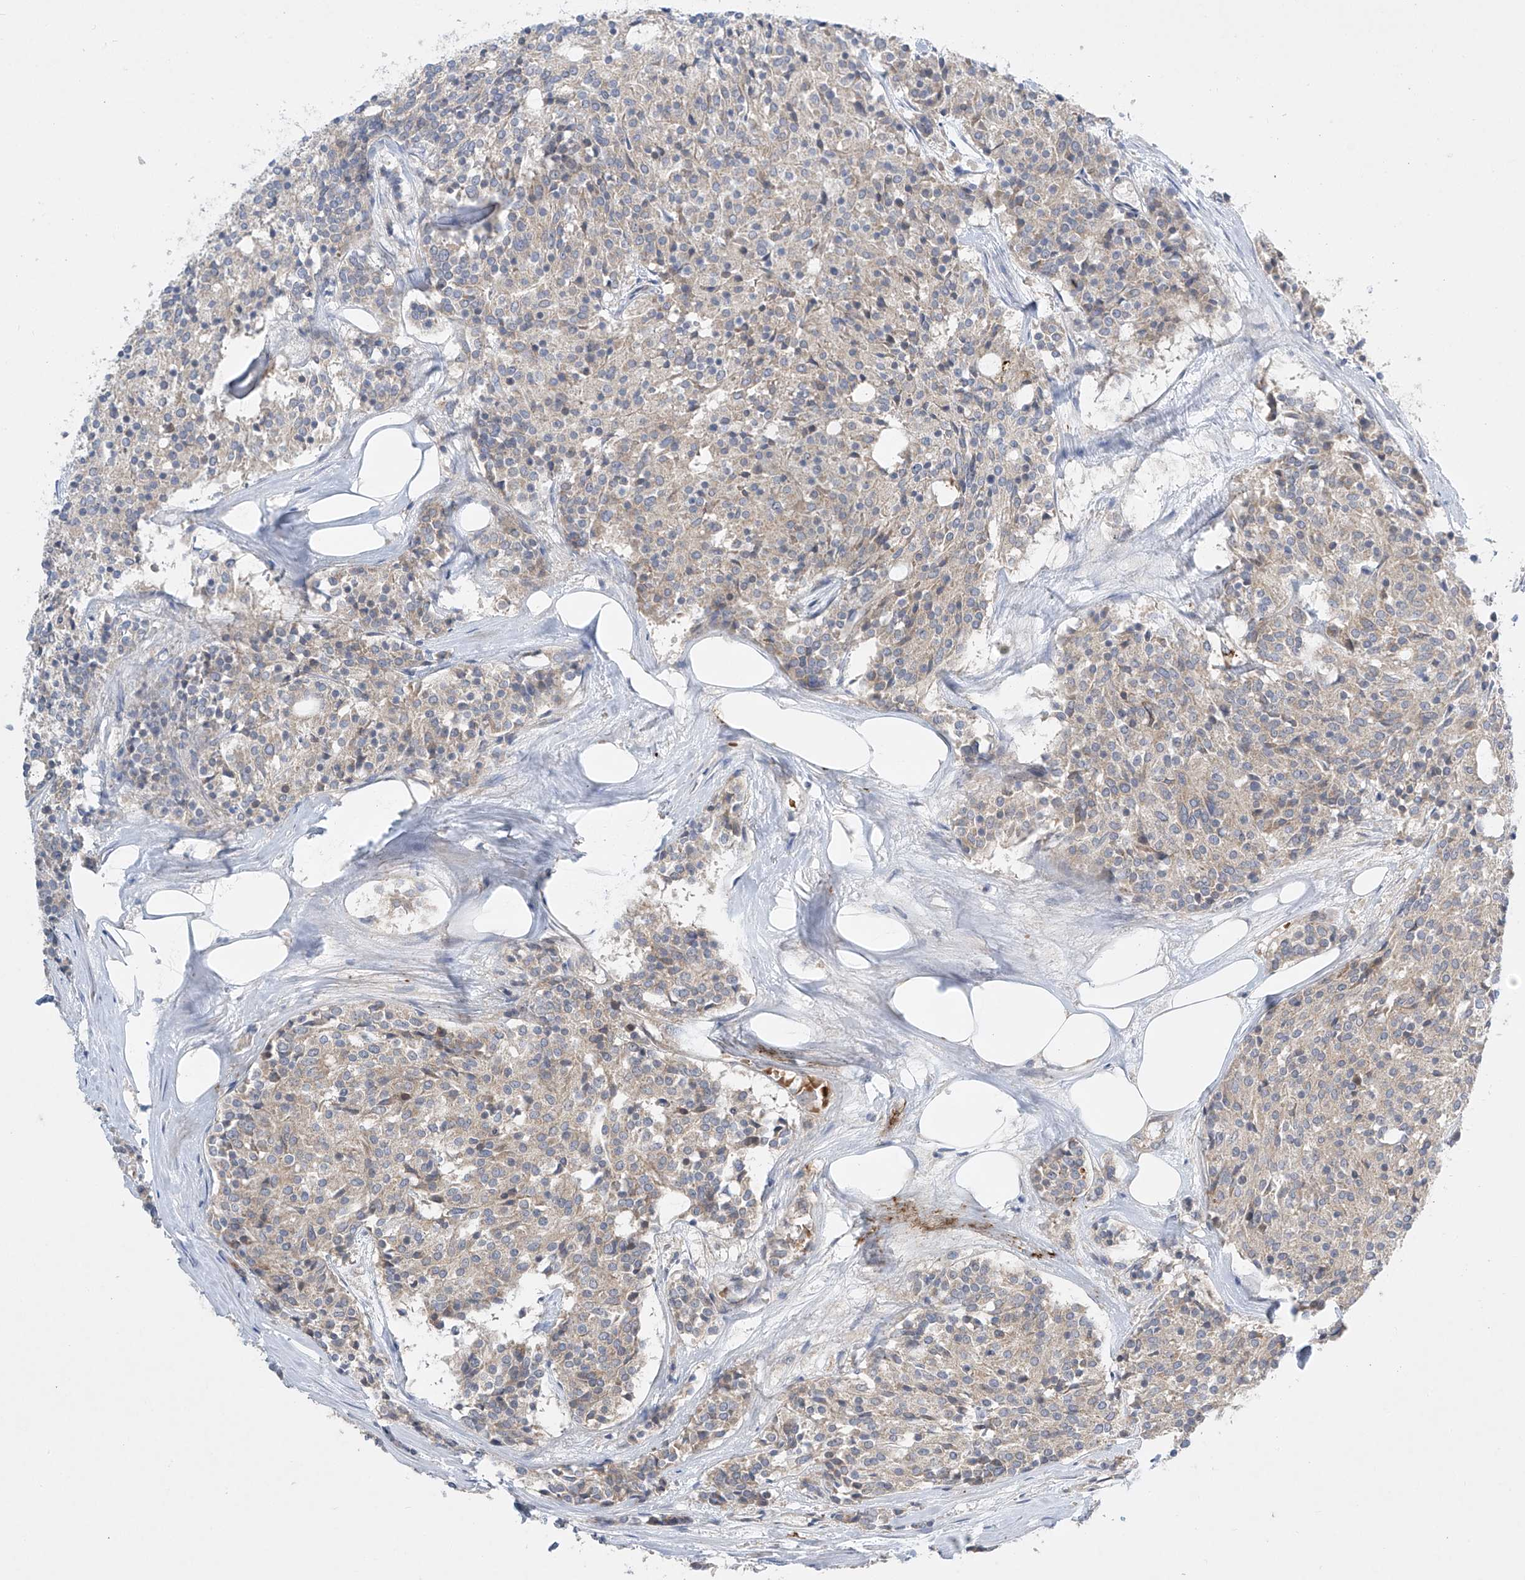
{"staining": {"intensity": "weak", "quantity": "25%-75%", "location": "cytoplasmic/membranous"}, "tissue": "carcinoid", "cell_type": "Tumor cells", "image_type": "cancer", "snomed": [{"axis": "morphology", "description": "Carcinoid, malignant, NOS"}, {"axis": "topography", "description": "Pancreas"}], "caption": "Malignant carcinoid tissue displays weak cytoplasmic/membranous expression in about 25%-75% of tumor cells, visualized by immunohistochemistry.", "gene": "TJAP1", "patient": {"sex": "female", "age": 54}}